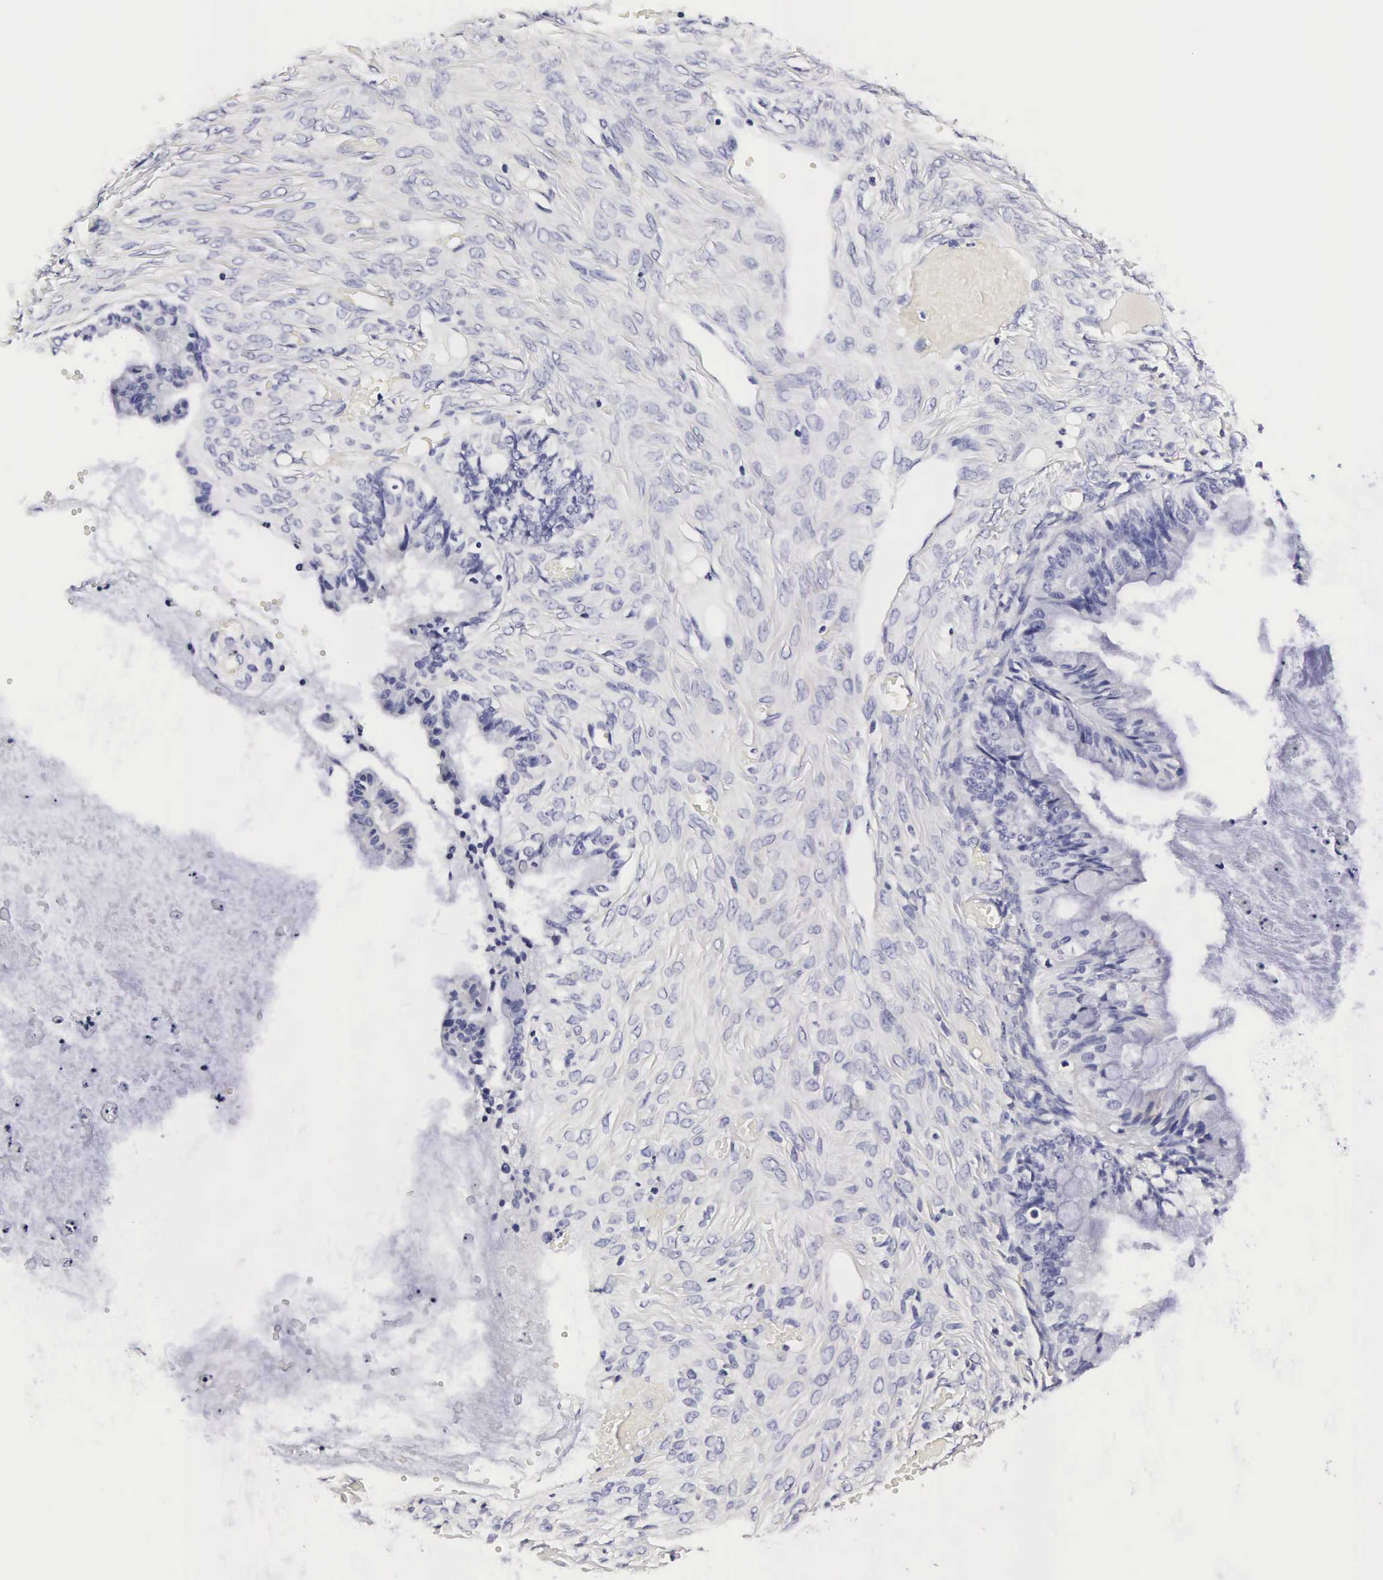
{"staining": {"intensity": "negative", "quantity": "none", "location": "none"}, "tissue": "ovarian cancer", "cell_type": "Tumor cells", "image_type": "cancer", "snomed": [{"axis": "morphology", "description": "Cystadenocarcinoma, mucinous, NOS"}, {"axis": "topography", "description": "Ovary"}], "caption": "High magnification brightfield microscopy of mucinous cystadenocarcinoma (ovarian) stained with DAB (3,3'-diaminobenzidine) (brown) and counterstained with hematoxylin (blue): tumor cells show no significant staining.", "gene": "RNASE6", "patient": {"sex": "female", "age": 57}}